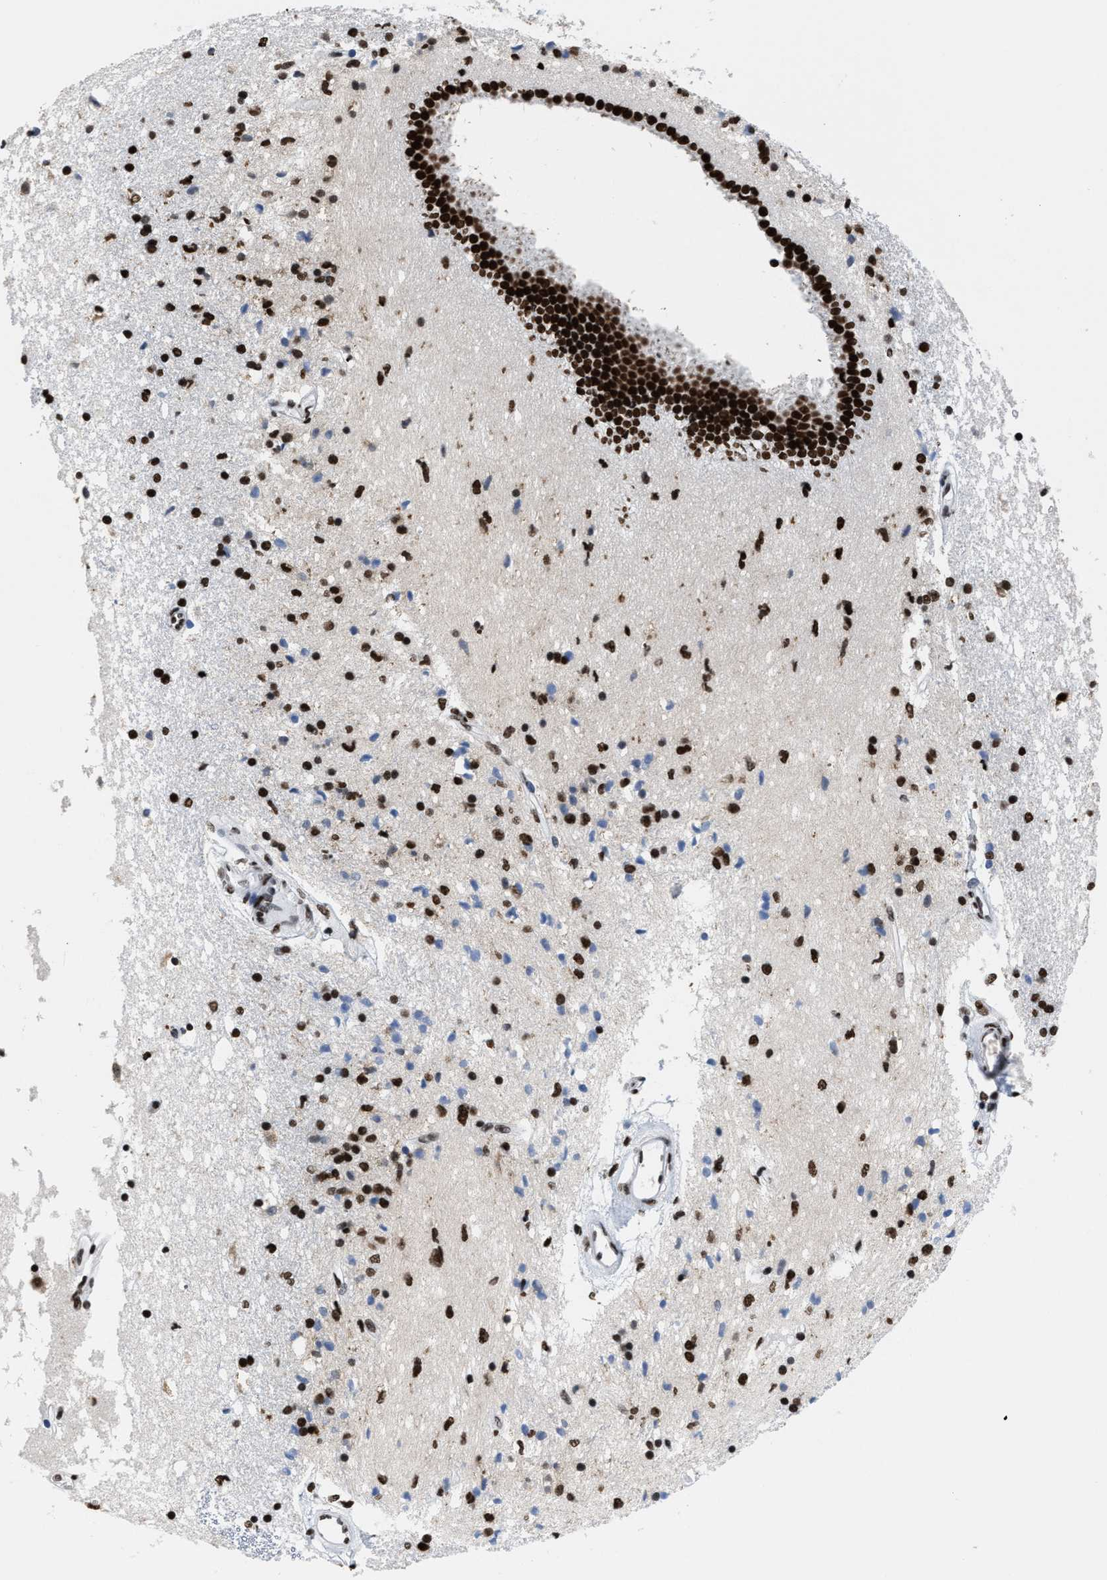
{"staining": {"intensity": "strong", "quantity": ">75%", "location": "nuclear"}, "tissue": "caudate", "cell_type": "Glial cells", "image_type": "normal", "snomed": [{"axis": "morphology", "description": "Normal tissue, NOS"}, {"axis": "topography", "description": "Lateral ventricle wall"}], "caption": "Protein expression analysis of benign human caudate reveals strong nuclear expression in approximately >75% of glial cells. (Brightfield microscopy of DAB IHC at high magnification).", "gene": "SMARCC2", "patient": {"sex": "male", "age": 45}}